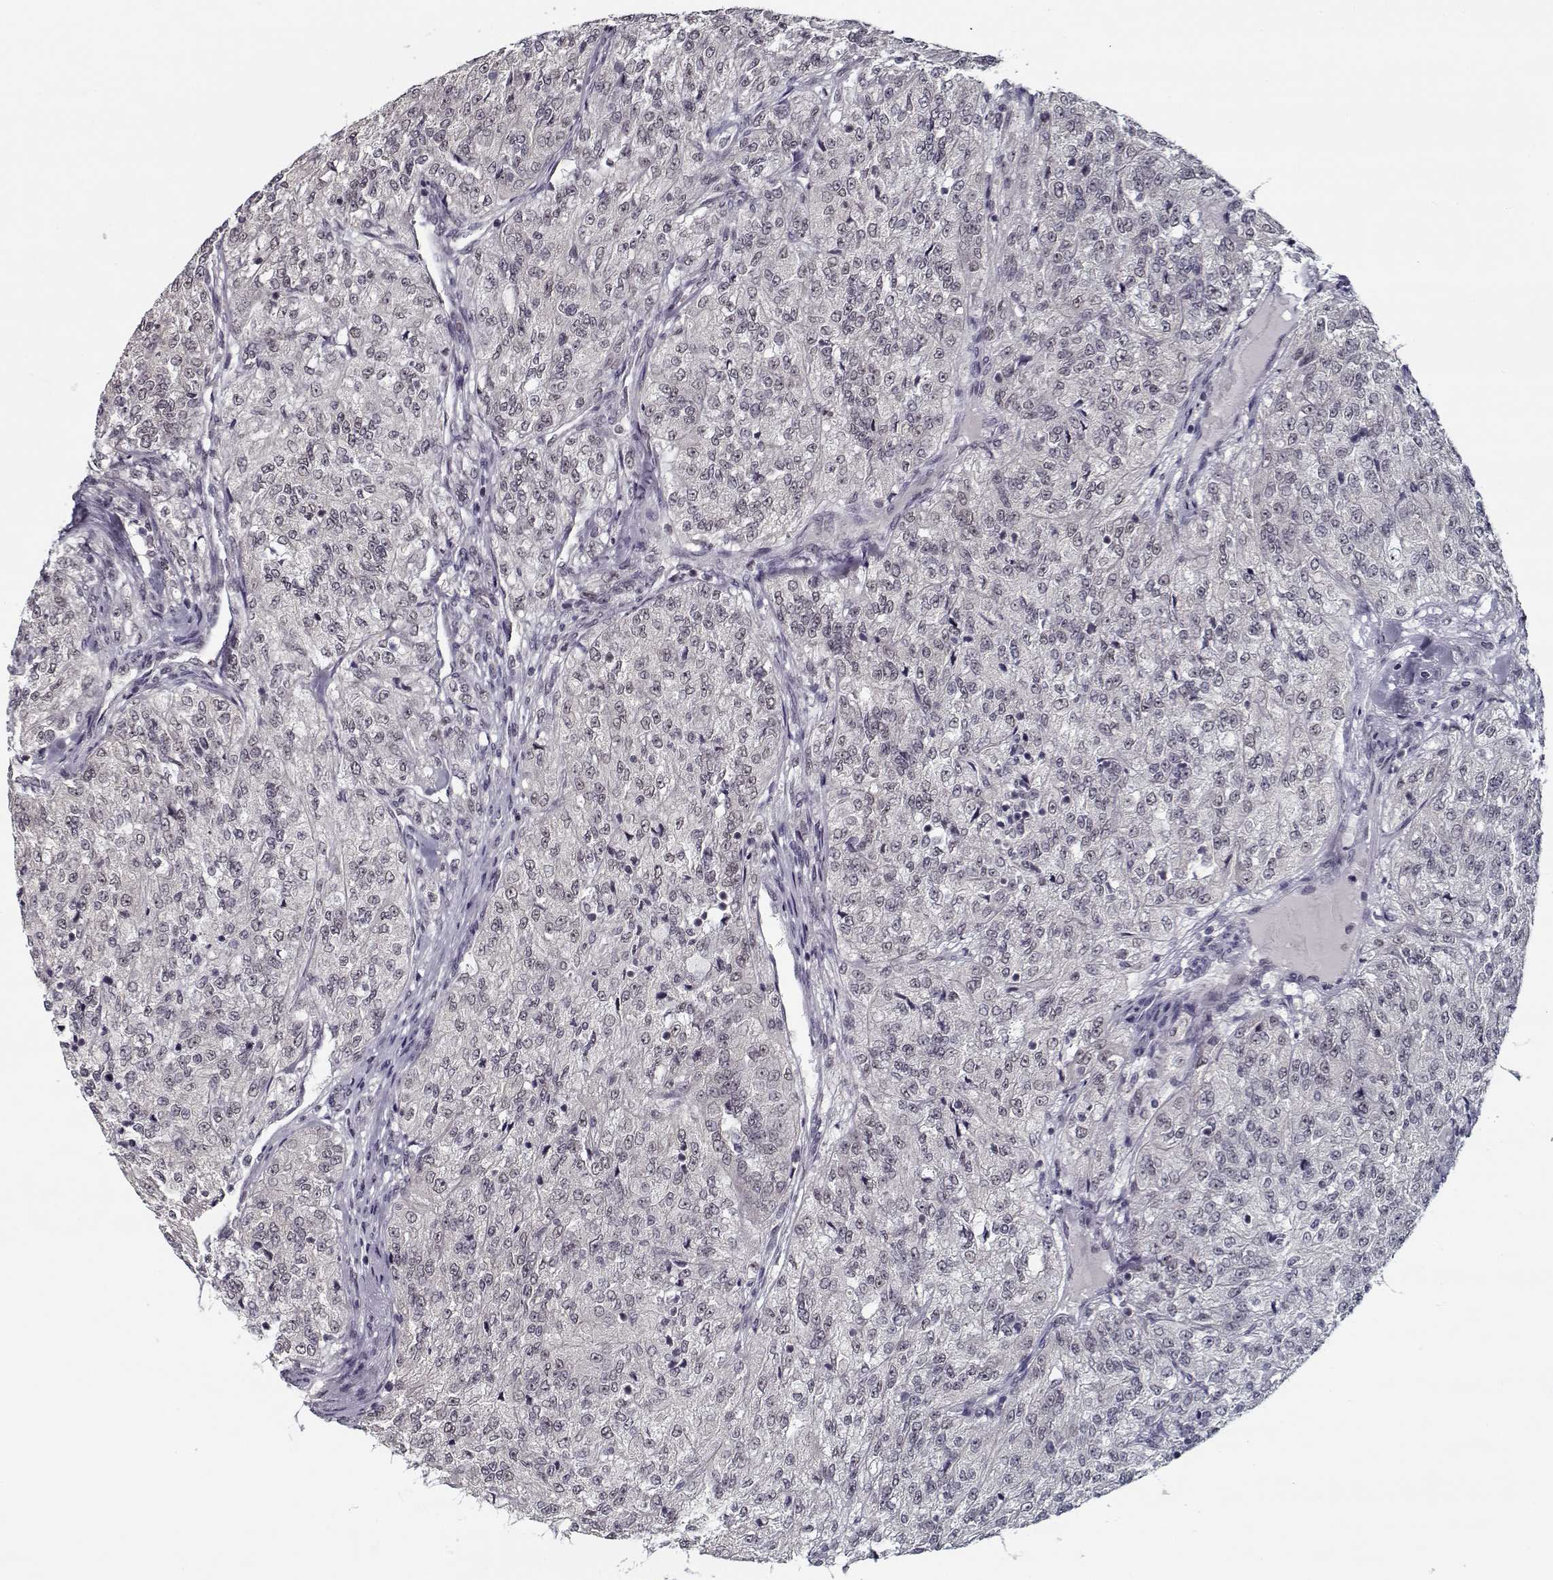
{"staining": {"intensity": "negative", "quantity": "none", "location": "none"}, "tissue": "renal cancer", "cell_type": "Tumor cells", "image_type": "cancer", "snomed": [{"axis": "morphology", "description": "Adenocarcinoma, NOS"}, {"axis": "topography", "description": "Kidney"}], "caption": "DAB (3,3'-diaminobenzidine) immunohistochemical staining of human renal adenocarcinoma shows no significant staining in tumor cells.", "gene": "TESPA1", "patient": {"sex": "female", "age": 63}}